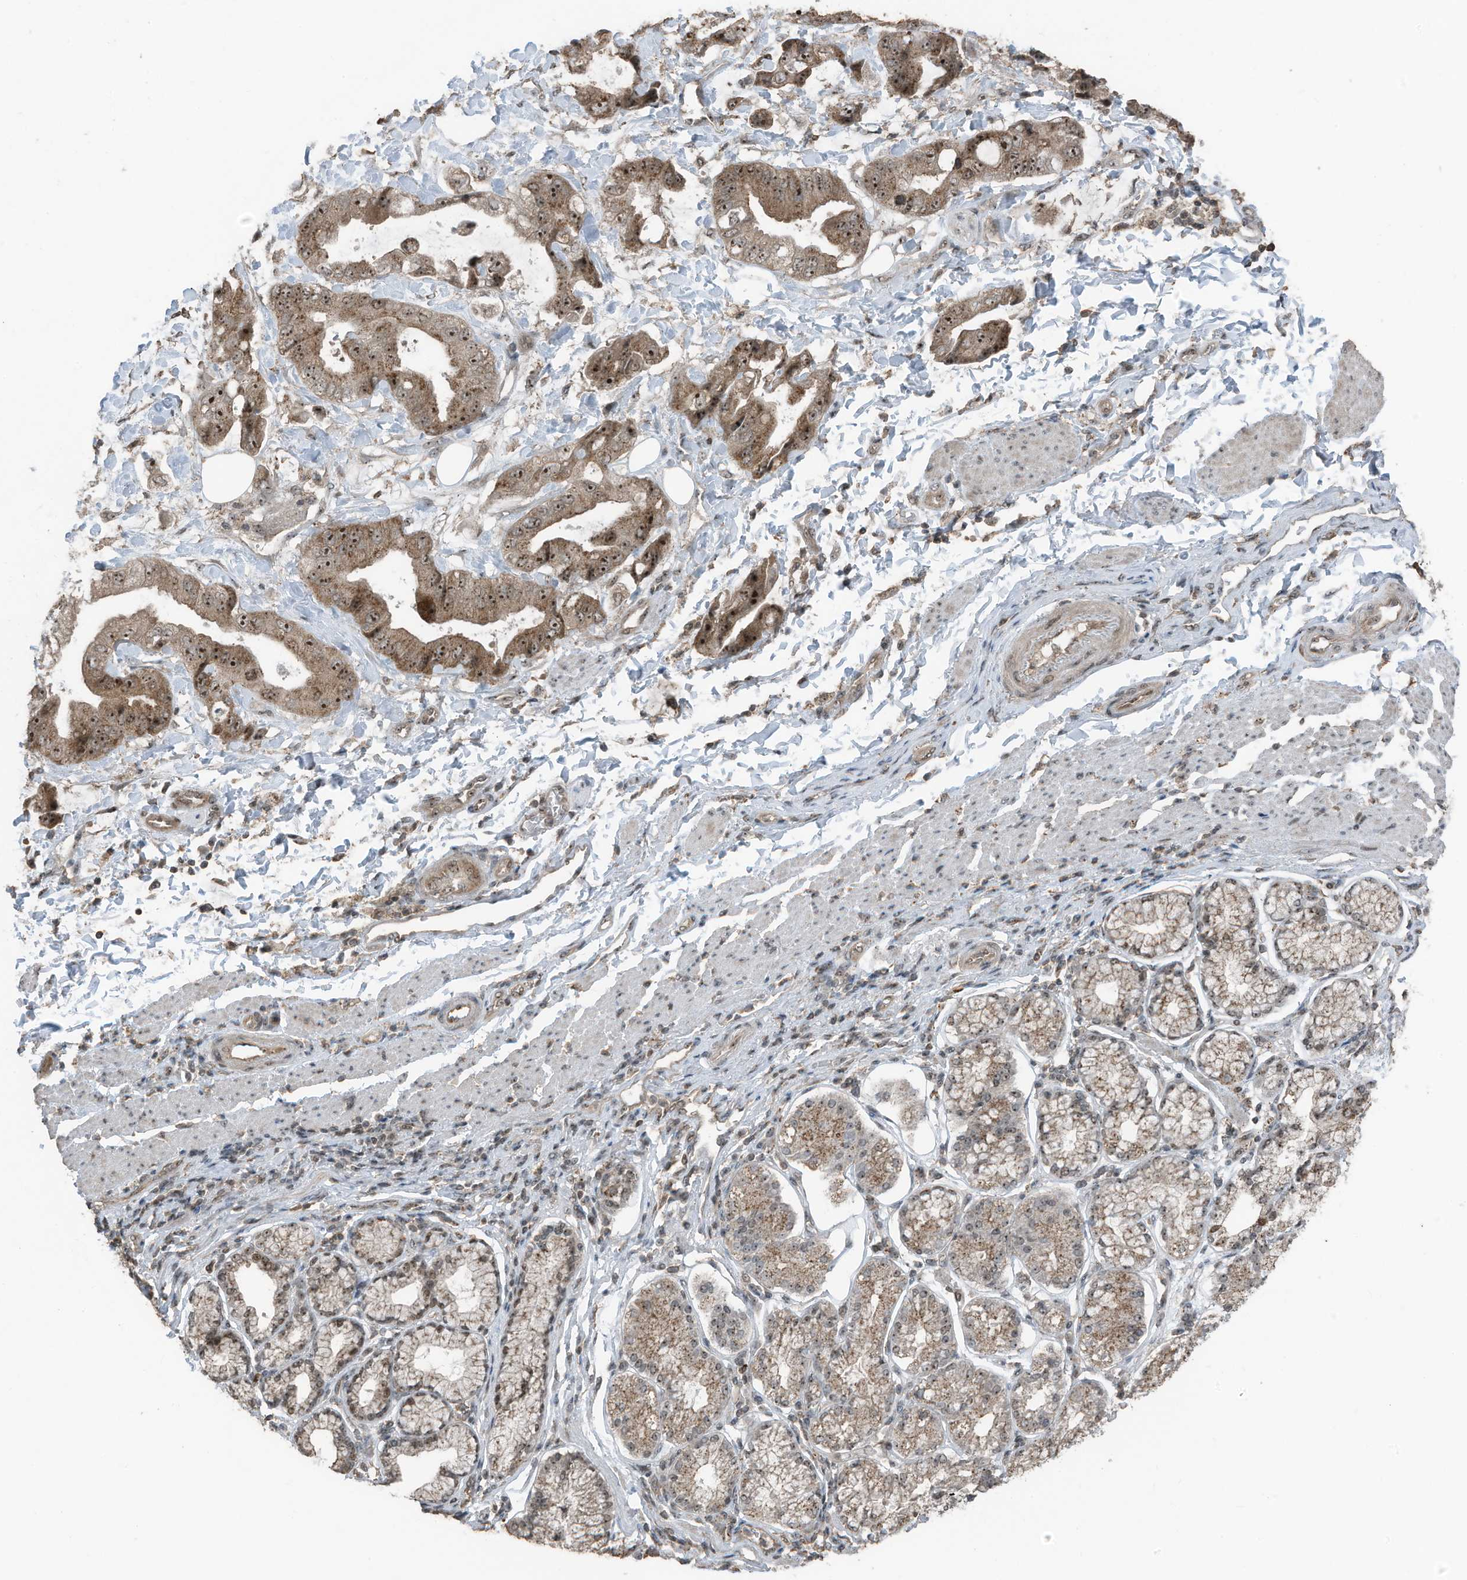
{"staining": {"intensity": "moderate", "quantity": ">75%", "location": "cytoplasmic/membranous,nuclear"}, "tissue": "stomach cancer", "cell_type": "Tumor cells", "image_type": "cancer", "snomed": [{"axis": "morphology", "description": "Adenocarcinoma, NOS"}, {"axis": "topography", "description": "Stomach"}], "caption": "Immunohistochemistry staining of stomach cancer, which exhibits medium levels of moderate cytoplasmic/membranous and nuclear staining in approximately >75% of tumor cells indicating moderate cytoplasmic/membranous and nuclear protein positivity. The staining was performed using DAB (3,3'-diaminobenzidine) (brown) for protein detection and nuclei were counterstained in hematoxylin (blue).", "gene": "UTP3", "patient": {"sex": "male", "age": 62}}